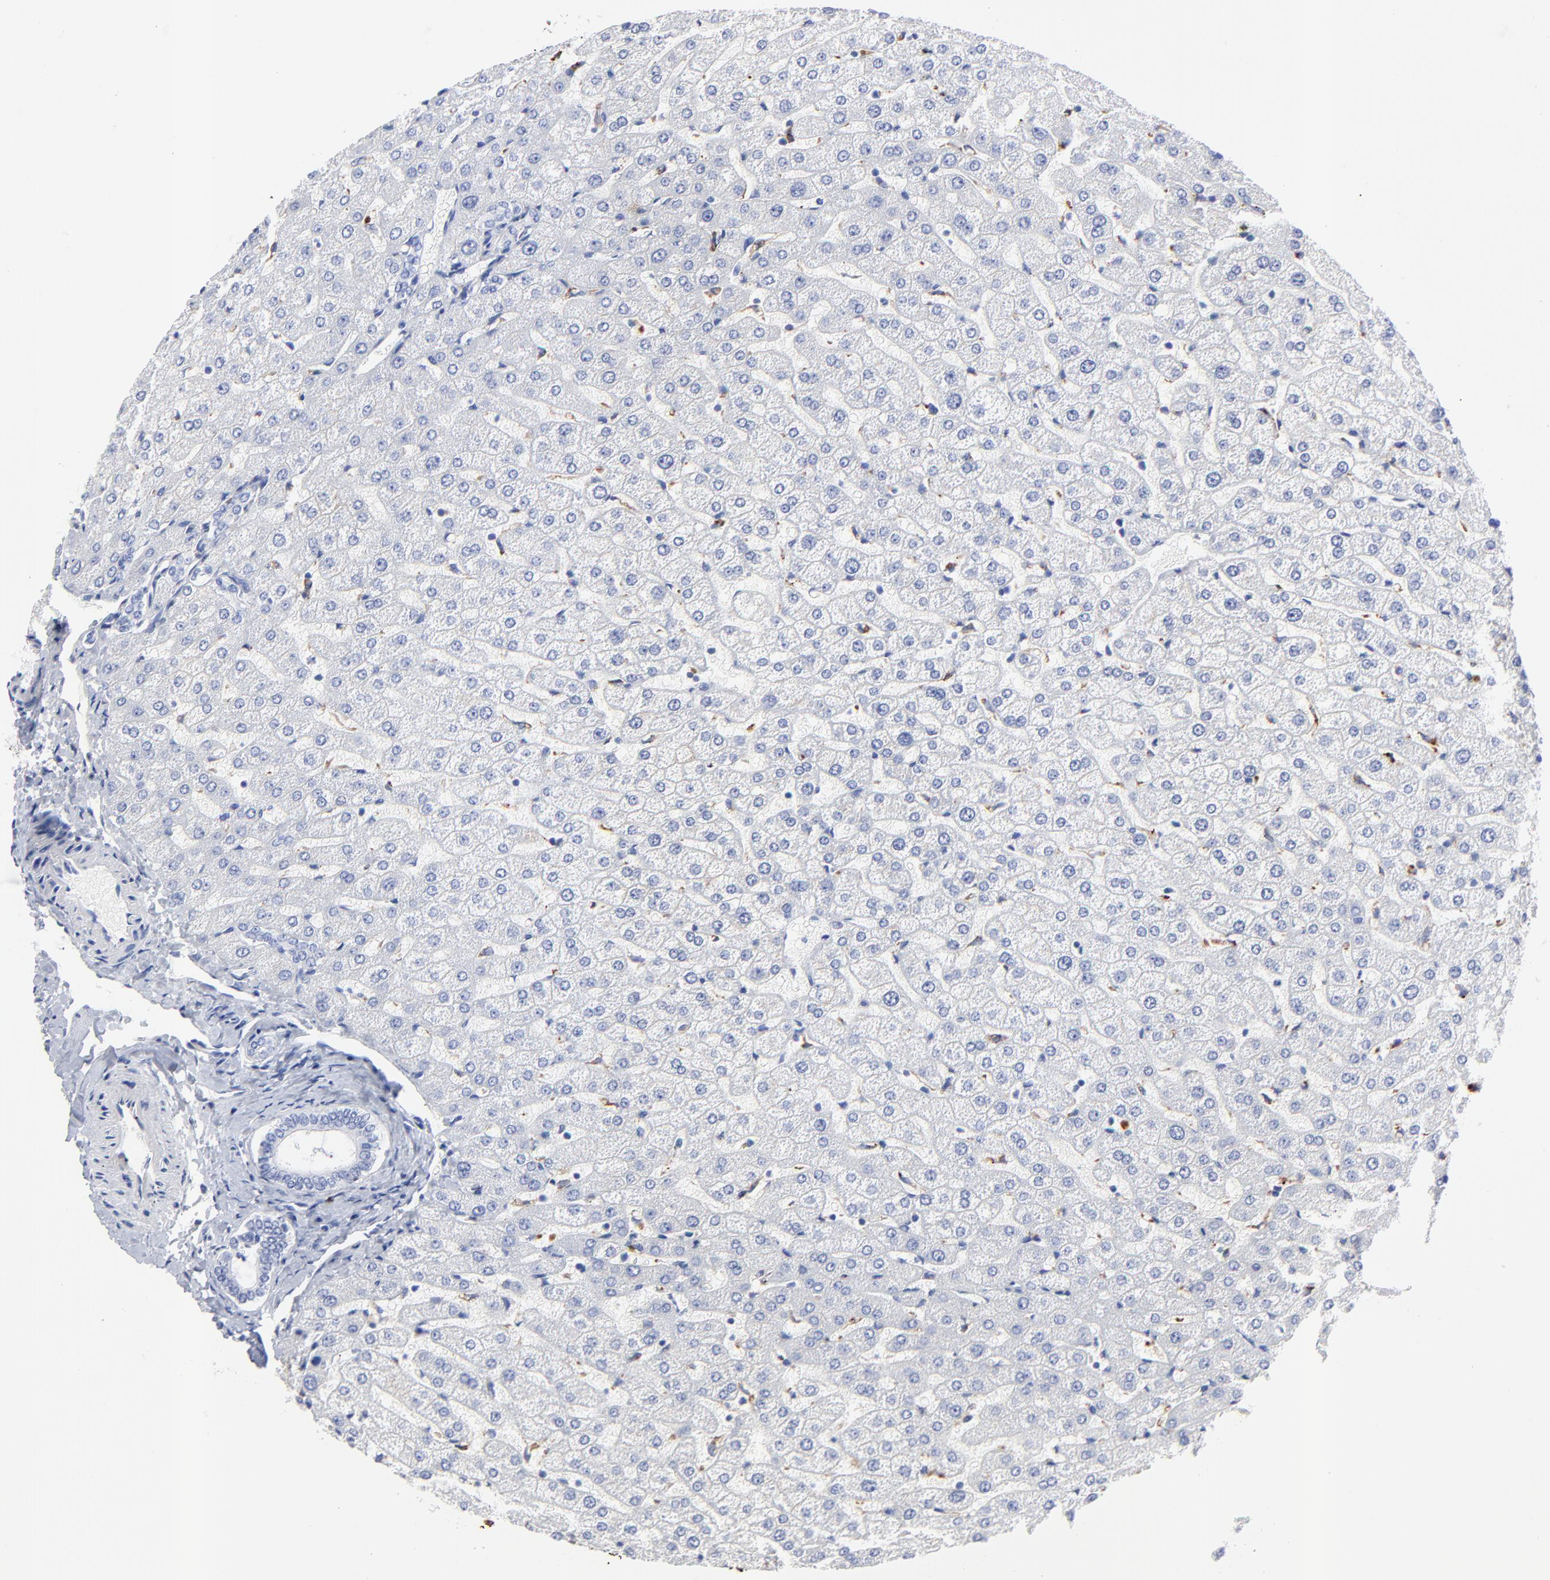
{"staining": {"intensity": "negative", "quantity": "none", "location": "none"}, "tissue": "liver", "cell_type": "Cholangiocytes", "image_type": "normal", "snomed": [{"axis": "morphology", "description": "Normal tissue, NOS"}, {"axis": "morphology", "description": "Fibrosis, NOS"}, {"axis": "topography", "description": "Liver"}], "caption": "Photomicrograph shows no protein expression in cholangiocytes of unremarkable liver.", "gene": "CPVL", "patient": {"sex": "female", "age": 29}}